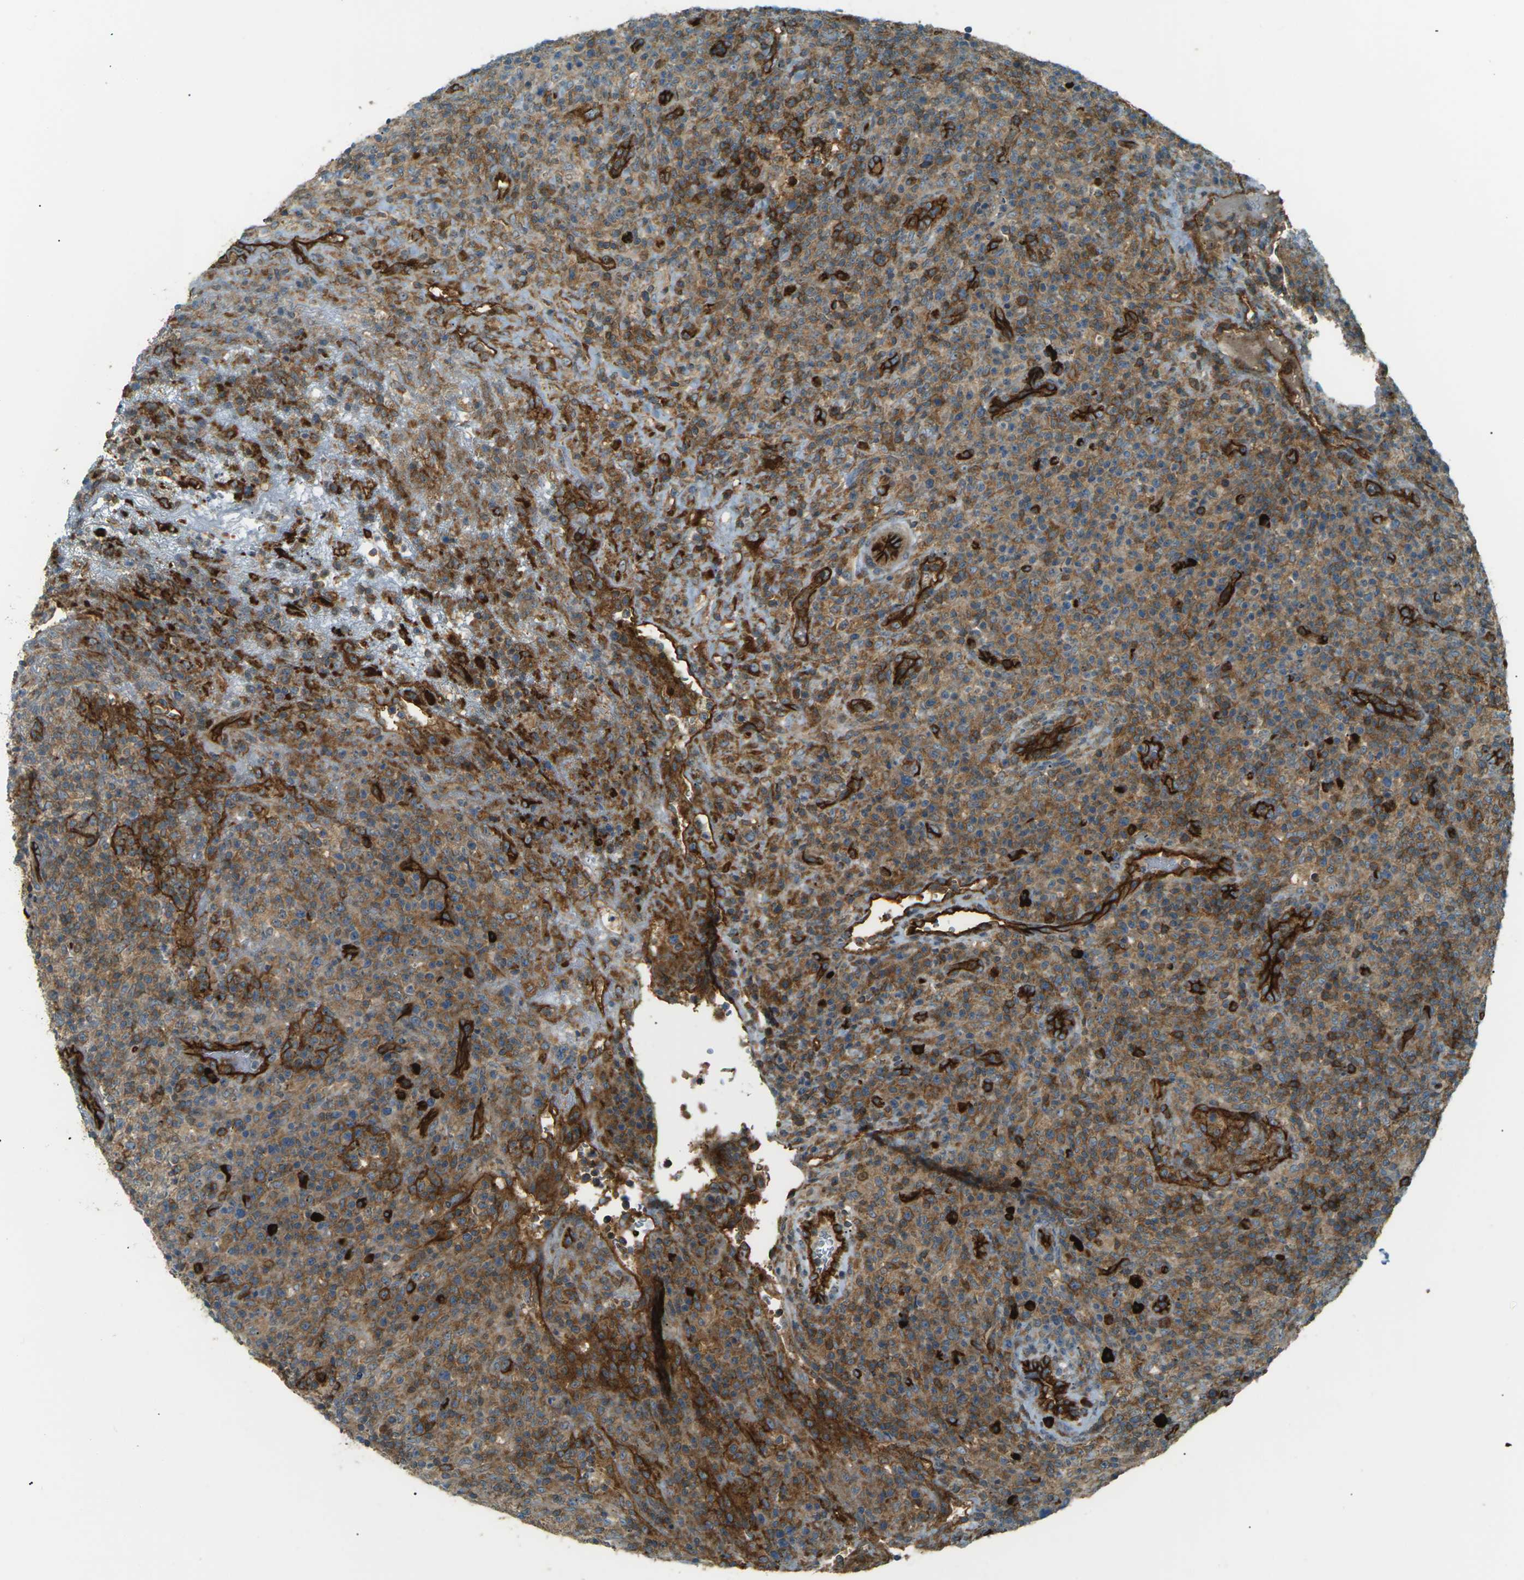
{"staining": {"intensity": "strong", "quantity": "<25%", "location": "cytoplasmic/membranous"}, "tissue": "lymphoma", "cell_type": "Tumor cells", "image_type": "cancer", "snomed": [{"axis": "morphology", "description": "Malignant lymphoma, non-Hodgkin's type, High grade"}, {"axis": "topography", "description": "Lymph node"}], "caption": "Tumor cells reveal strong cytoplasmic/membranous staining in about <25% of cells in malignant lymphoma, non-Hodgkin's type (high-grade).", "gene": "S1PR1", "patient": {"sex": "female", "age": 76}}